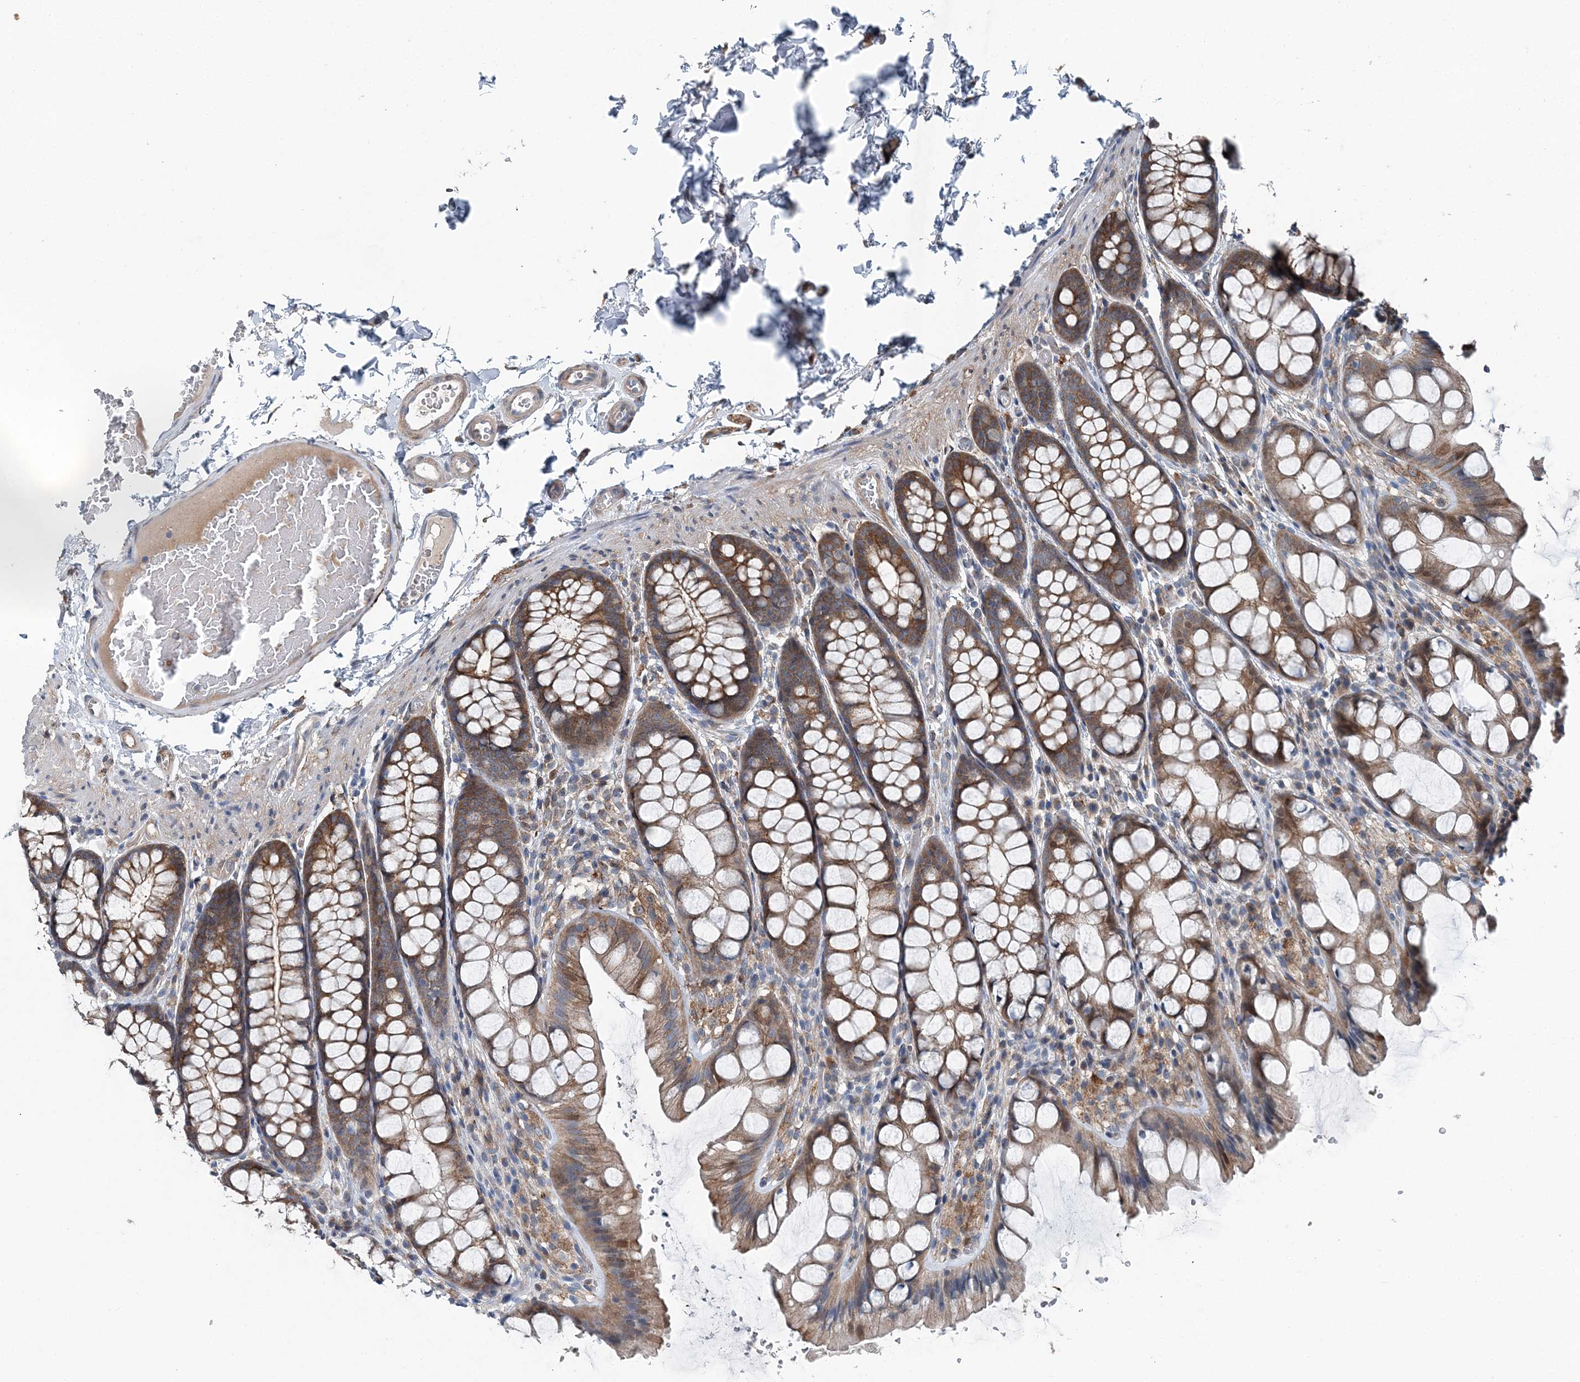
{"staining": {"intensity": "negative", "quantity": "none", "location": "none"}, "tissue": "colon", "cell_type": "Endothelial cells", "image_type": "normal", "snomed": [{"axis": "morphology", "description": "Normal tissue, NOS"}, {"axis": "topography", "description": "Colon"}], "caption": "This is an immunohistochemistry photomicrograph of benign colon. There is no staining in endothelial cells.", "gene": "SPOPL", "patient": {"sex": "male", "age": 47}}